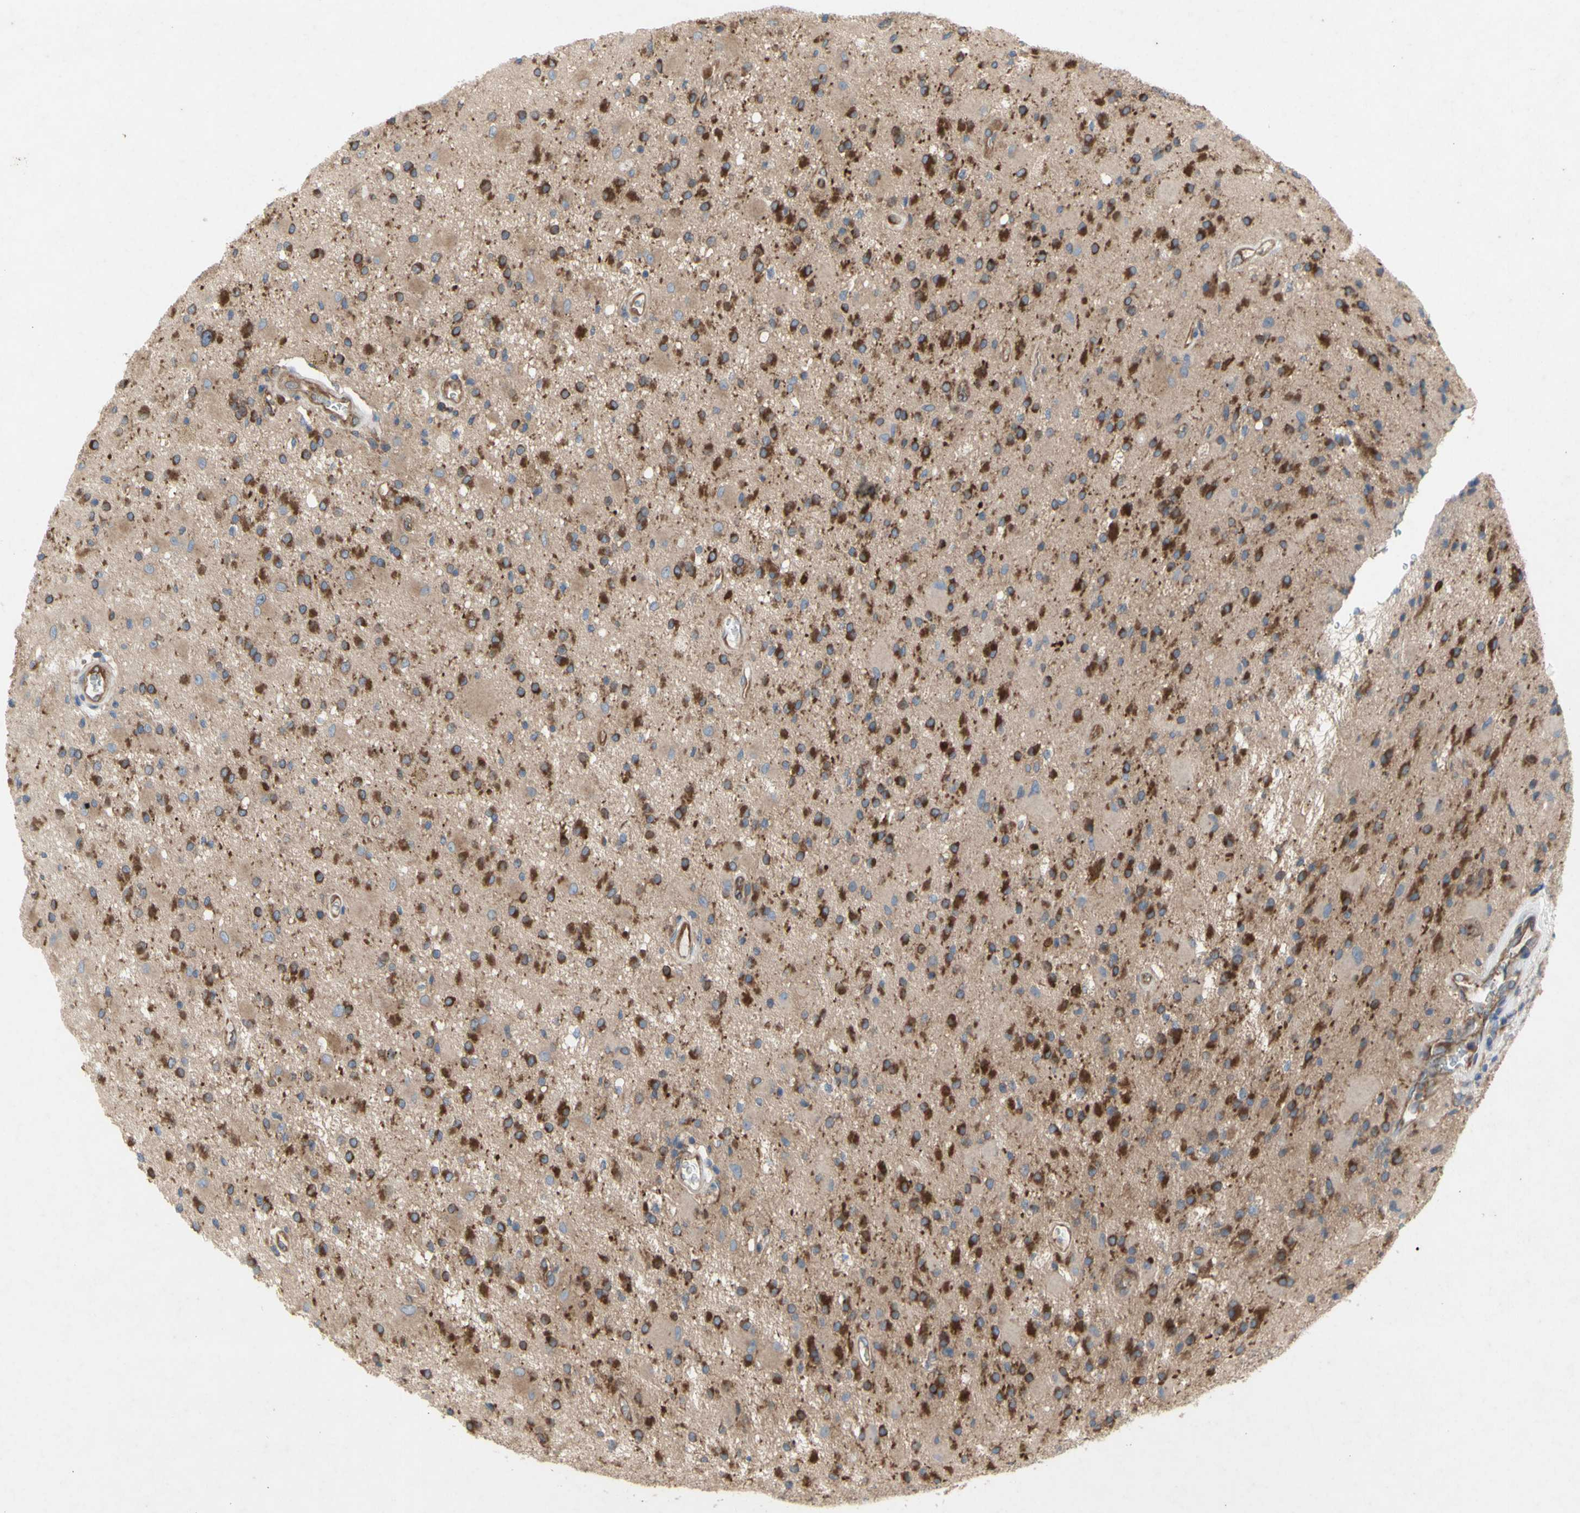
{"staining": {"intensity": "strong", "quantity": "25%-75%", "location": "cytoplasmic/membranous"}, "tissue": "glioma", "cell_type": "Tumor cells", "image_type": "cancer", "snomed": [{"axis": "morphology", "description": "Glioma, malignant, Low grade"}, {"axis": "topography", "description": "Brain"}], "caption": "High-magnification brightfield microscopy of glioma stained with DAB (brown) and counterstained with hematoxylin (blue). tumor cells exhibit strong cytoplasmic/membranous expression is seen in approximately25%-75% of cells.", "gene": "KLC1", "patient": {"sex": "male", "age": 58}}